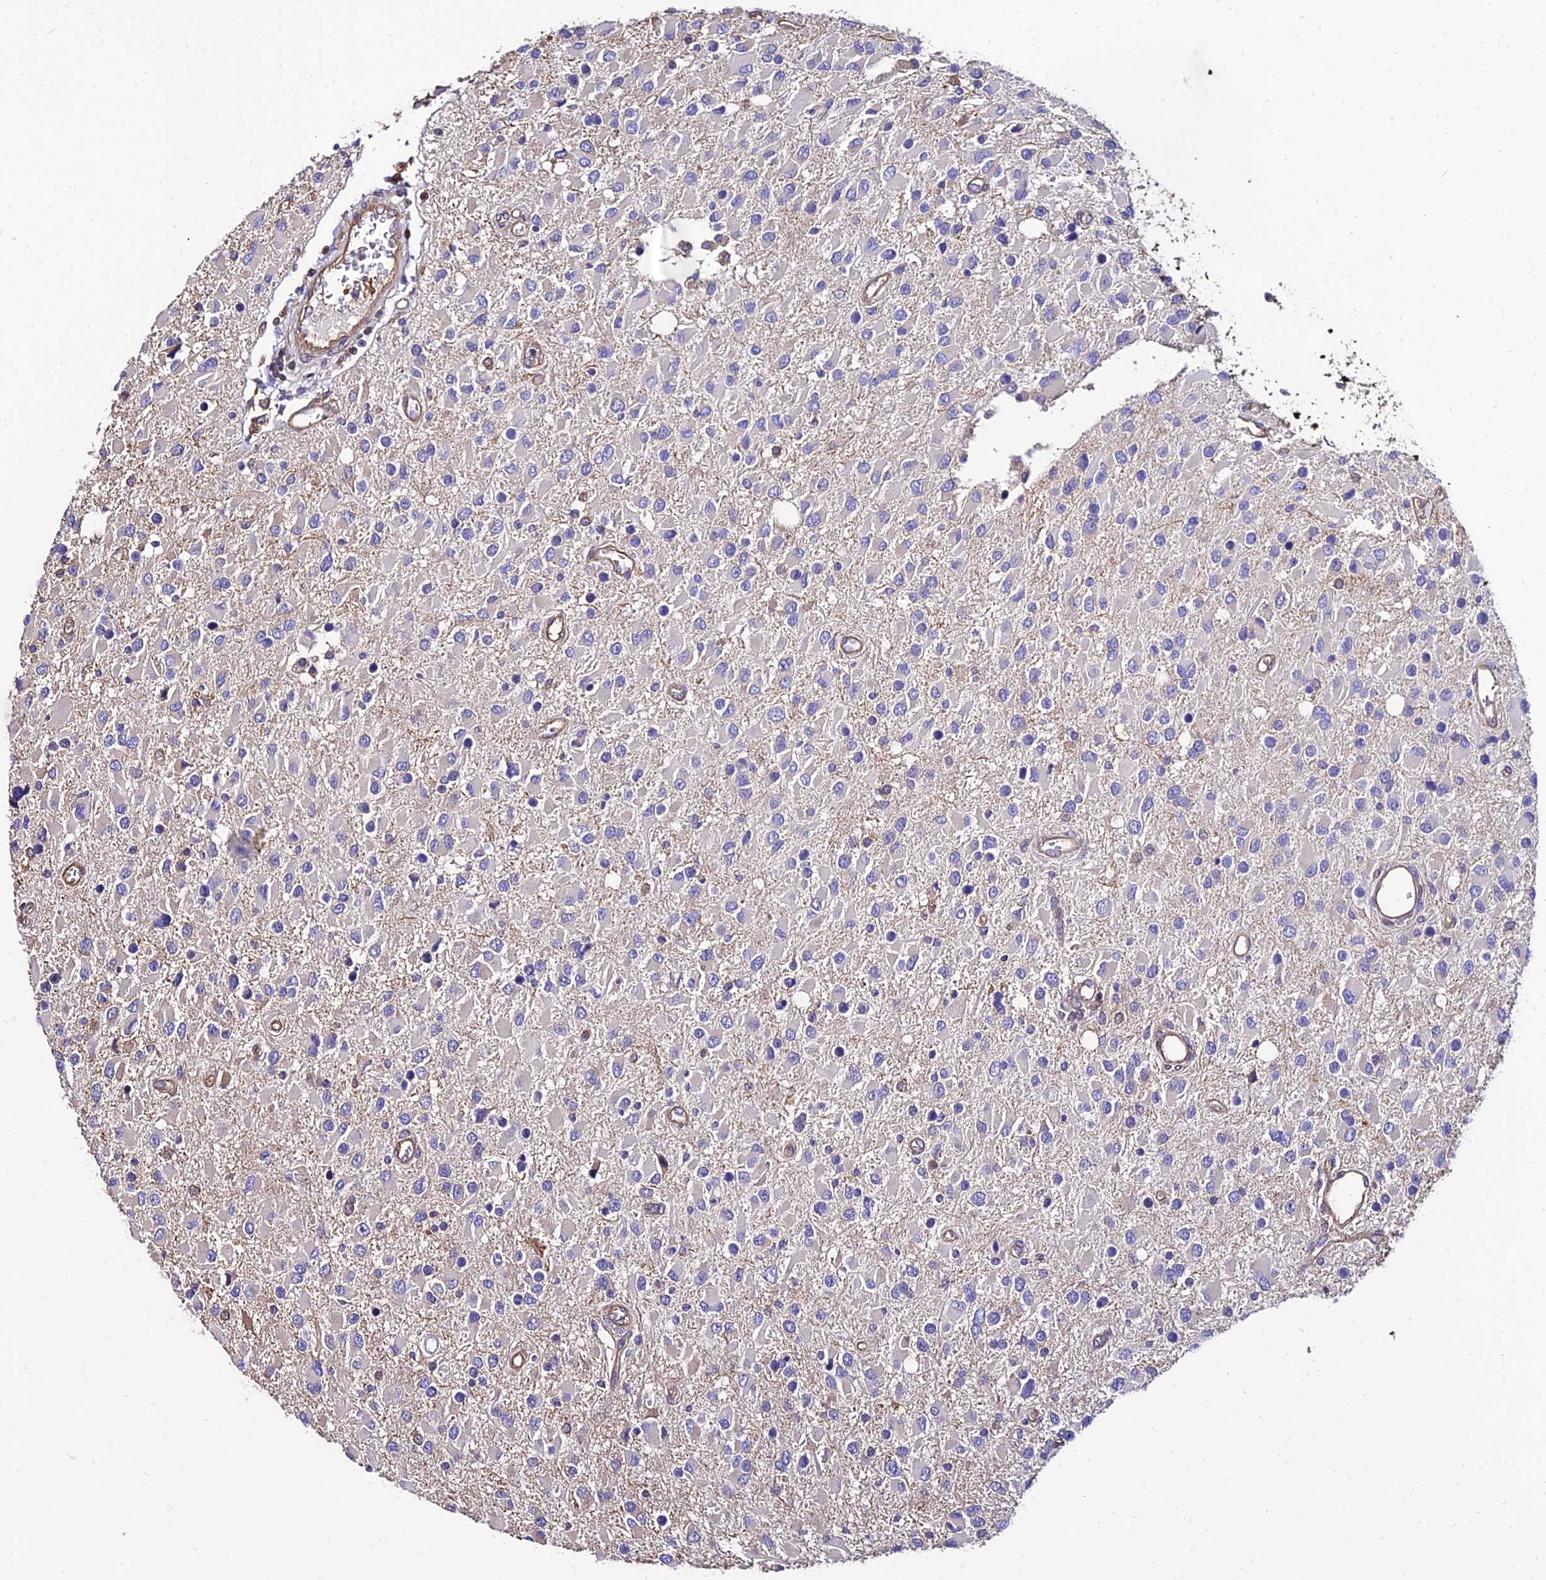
{"staining": {"intensity": "negative", "quantity": "none", "location": "none"}, "tissue": "glioma", "cell_type": "Tumor cells", "image_type": "cancer", "snomed": [{"axis": "morphology", "description": "Glioma, malignant, High grade"}, {"axis": "topography", "description": "Brain"}], "caption": "Protein analysis of glioma displays no significant expression in tumor cells. (DAB (3,3'-diaminobenzidine) IHC with hematoxylin counter stain).", "gene": "CALM2", "patient": {"sex": "male", "age": 53}}